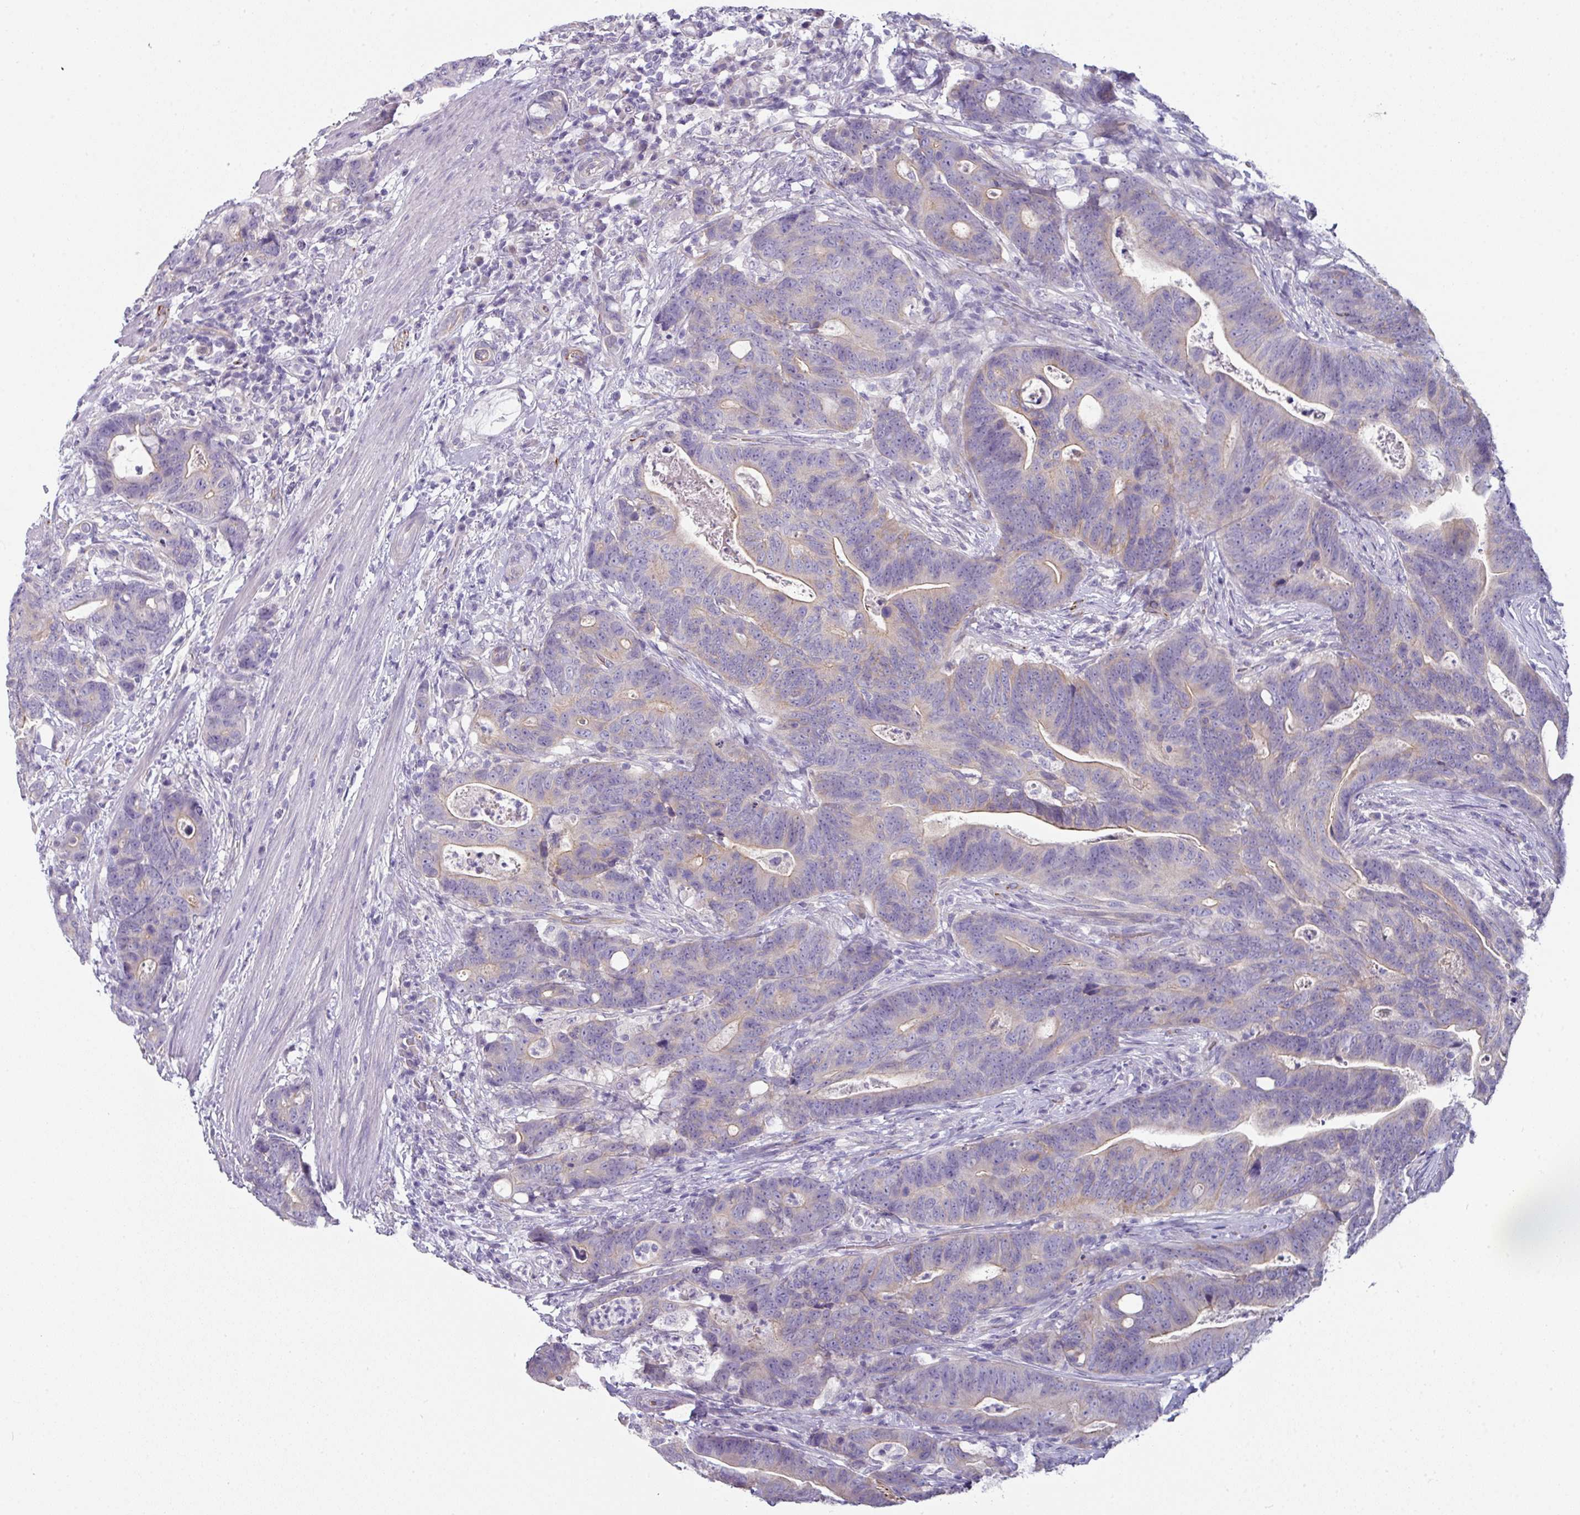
{"staining": {"intensity": "weak", "quantity": "<25%", "location": "cytoplasmic/membranous"}, "tissue": "colorectal cancer", "cell_type": "Tumor cells", "image_type": "cancer", "snomed": [{"axis": "morphology", "description": "Adenocarcinoma, NOS"}, {"axis": "topography", "description": "Colon"}], "caption": "Immunohistochemical staining of adenocarcinoma (colorectal) demonstrates no significant staining in tumor cells.", "gene": "SLC17A7", "patient": {"sex": "female", "age": 82}}